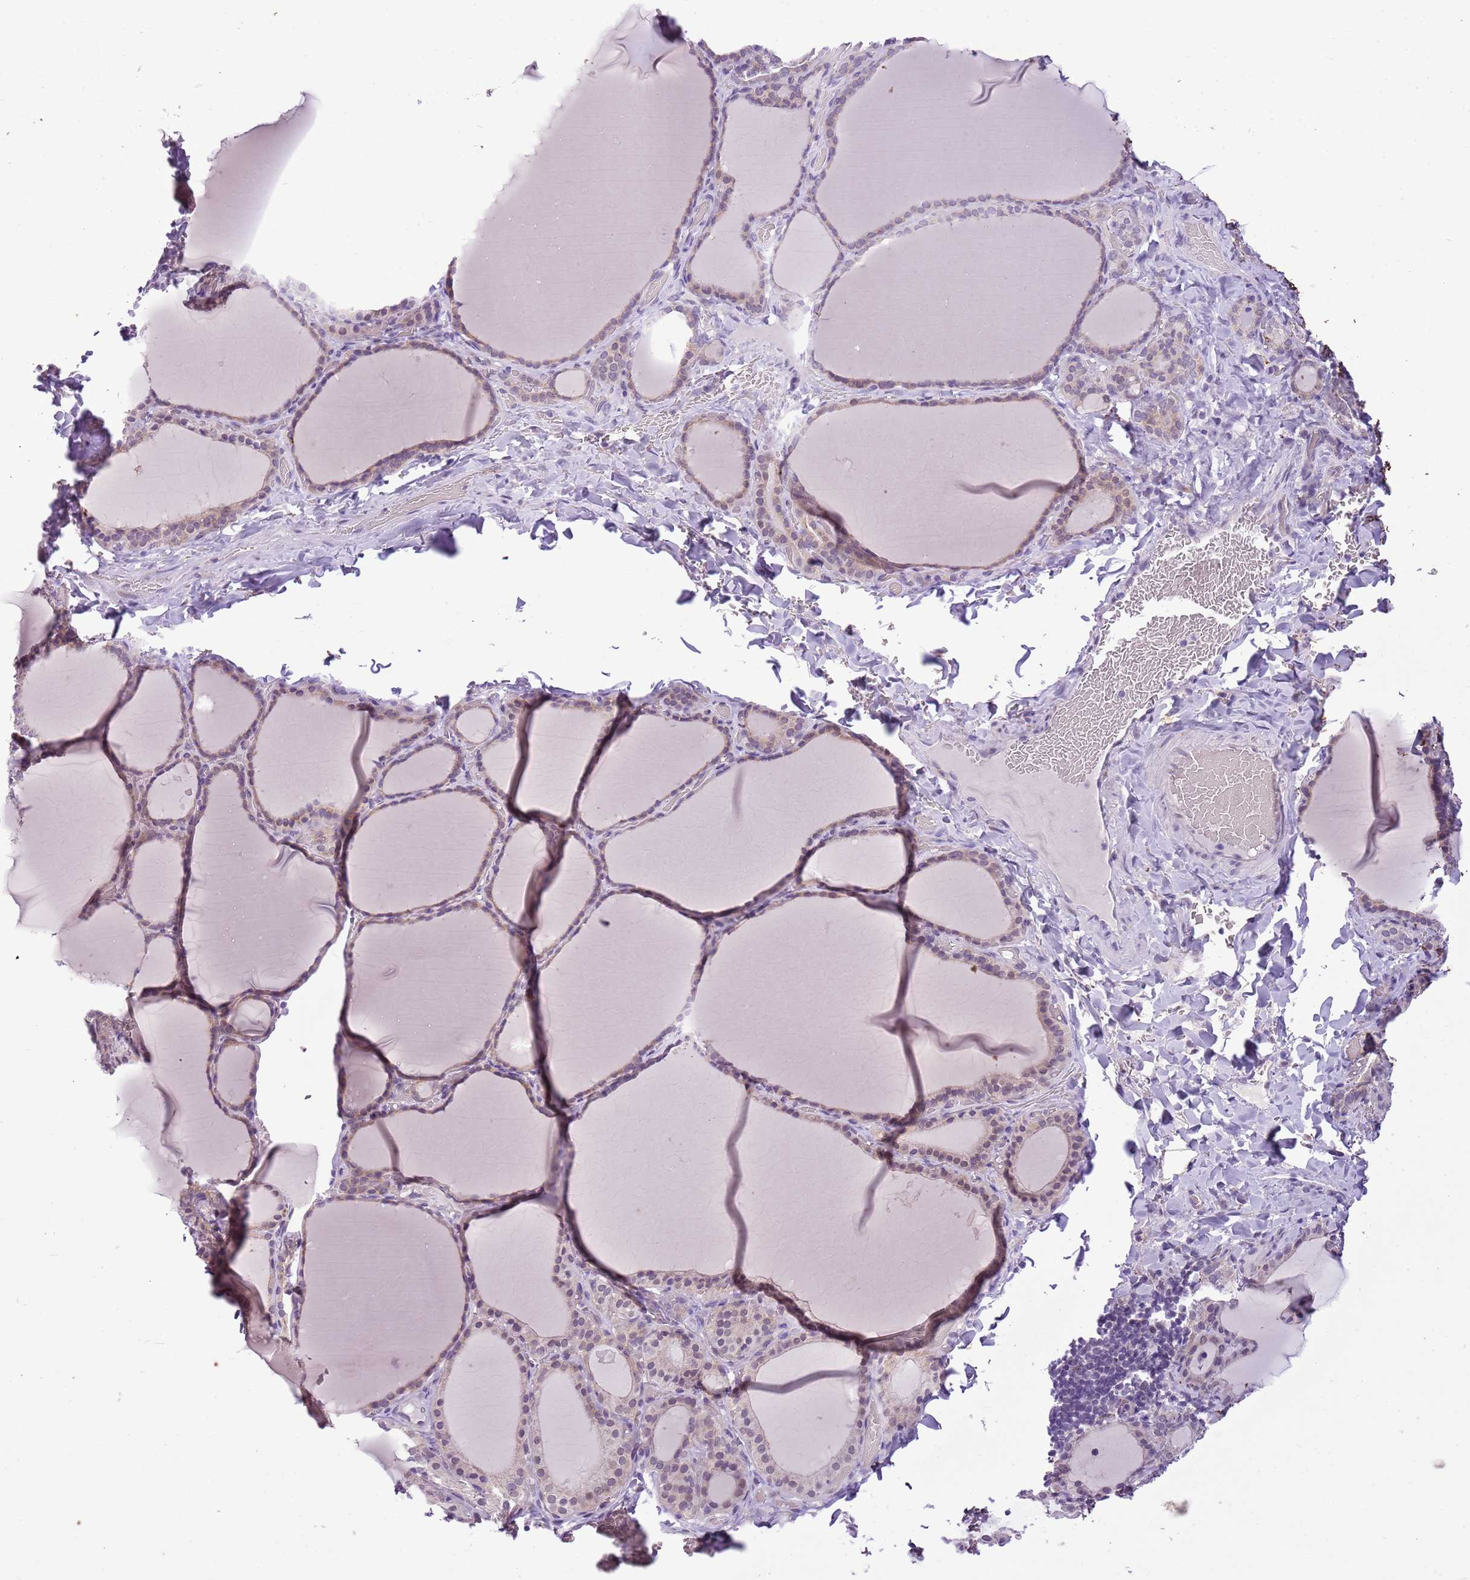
{"staining": {"intensity": "weak", "quantity": "<25%", "location": "nuclear"}, "tissue": "thyroid gland", "cell_type": "Glandular cells", "image_type": "normal", "snomed": [{"axis": "morphology", "description": "Normal tissue, NOS"}, {"axis": "topography", "description": "Thyroid gland"}], "caption": "Glandular cells show no significant protein expression in normal thyroid gland. (DAB immunohistochemistry (IHC) visualized using brightfield microscopy, high magnification).", "gene": "FAM120C", "patient": {"sex": "female", "age": 39}}